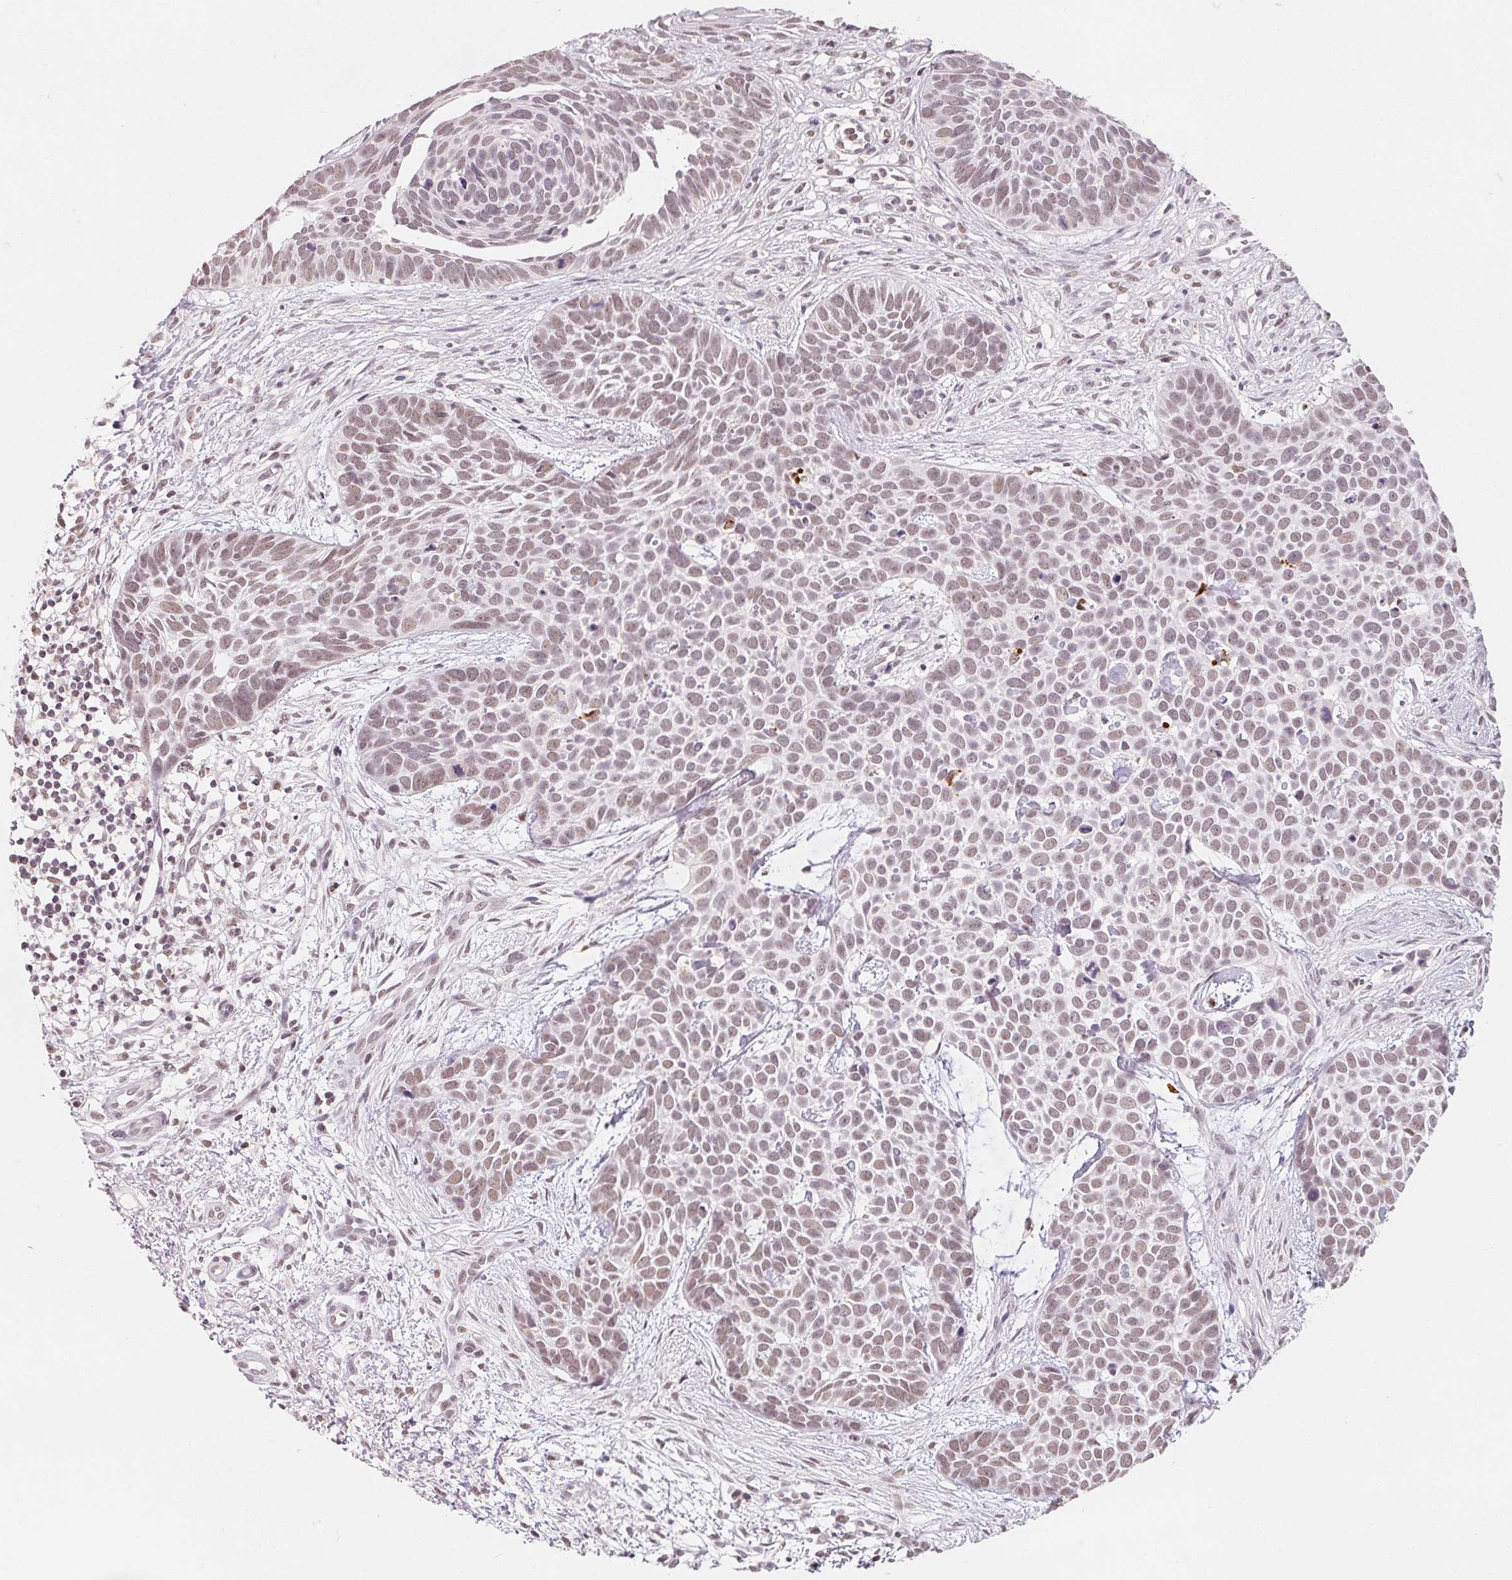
{"staining": {"intensity": "weak", "quantity": "25%-75%", "location": "nuclear"}, "tissue": "skin cancer", "cell_type": "Tumor cells", "image_type": "cancer", "snomed": [{"axis": "morphology", "description": "Basal cell carcinoma"}, {"axis": "topography", "description": "Skin"}], "caption": "Skin cancer stained for a protein shows weak nuclear positivity in tumor cells.", "gene": "NXF3", "patient": {"sex": "male", "age": 69}}